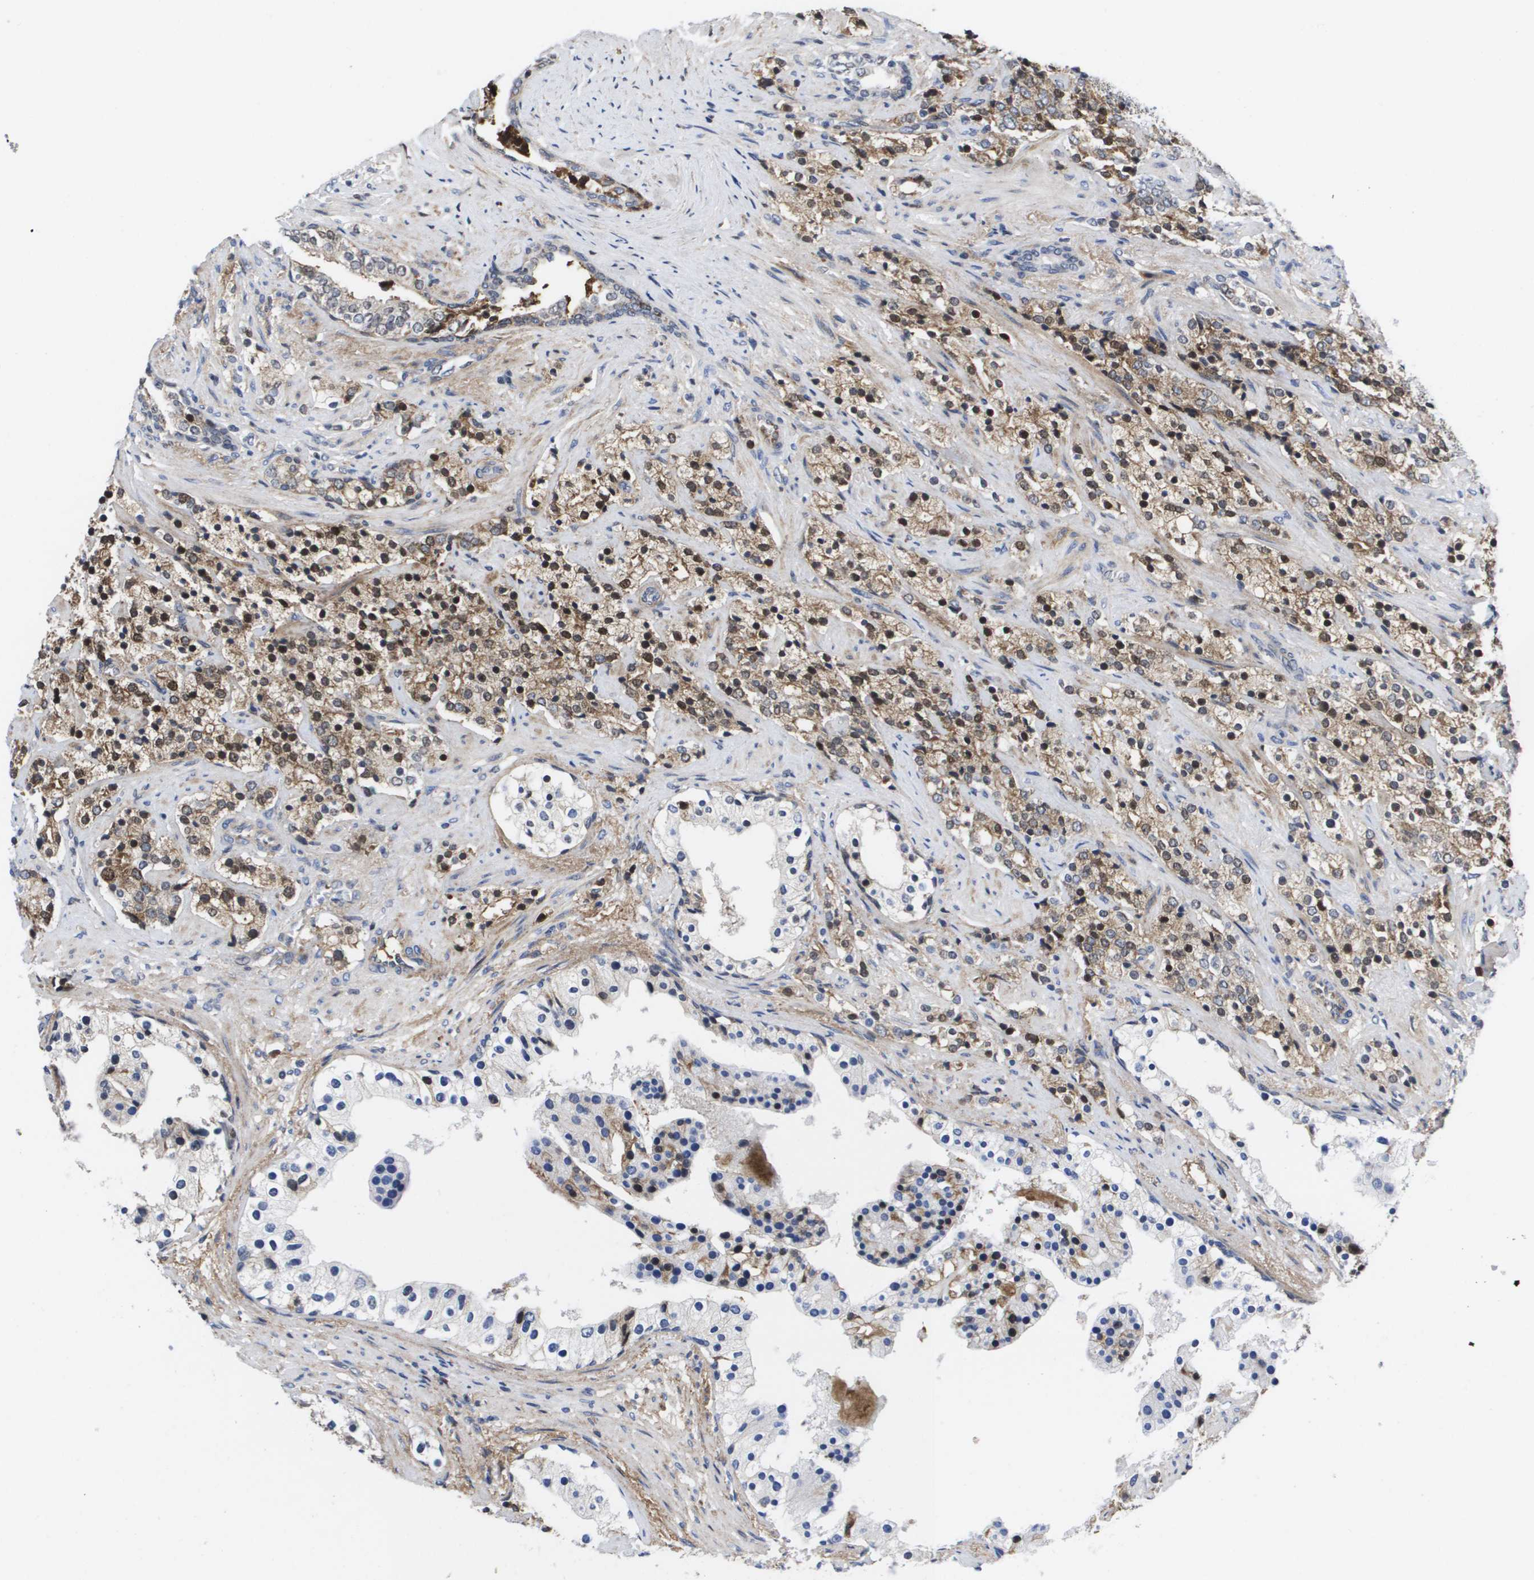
{"staining": {"intensity": "moderate", "quantity": "25%-75%", "location": "cytoplasmic/membranous,nuclear"}, "tissue": "prostate cancer", "cell_type": "Tumor cells", "image_type": "cancer", "snomed": [{"axis": "morphology", "description": "Adenocarcinoma, High grade"}, {"axis": "topography", "description": "Prostate"}], "caption": "Immunohistochemistry of human prostate adenocarcinoma (high-grade) demonstrates medium levels of moderate cytoplasmic/membranous and nuclear staining in approximately 25%-75% of tumor cells.", "gene": "SERPINC1", "patient": {"sex": "male", "age": 71}}